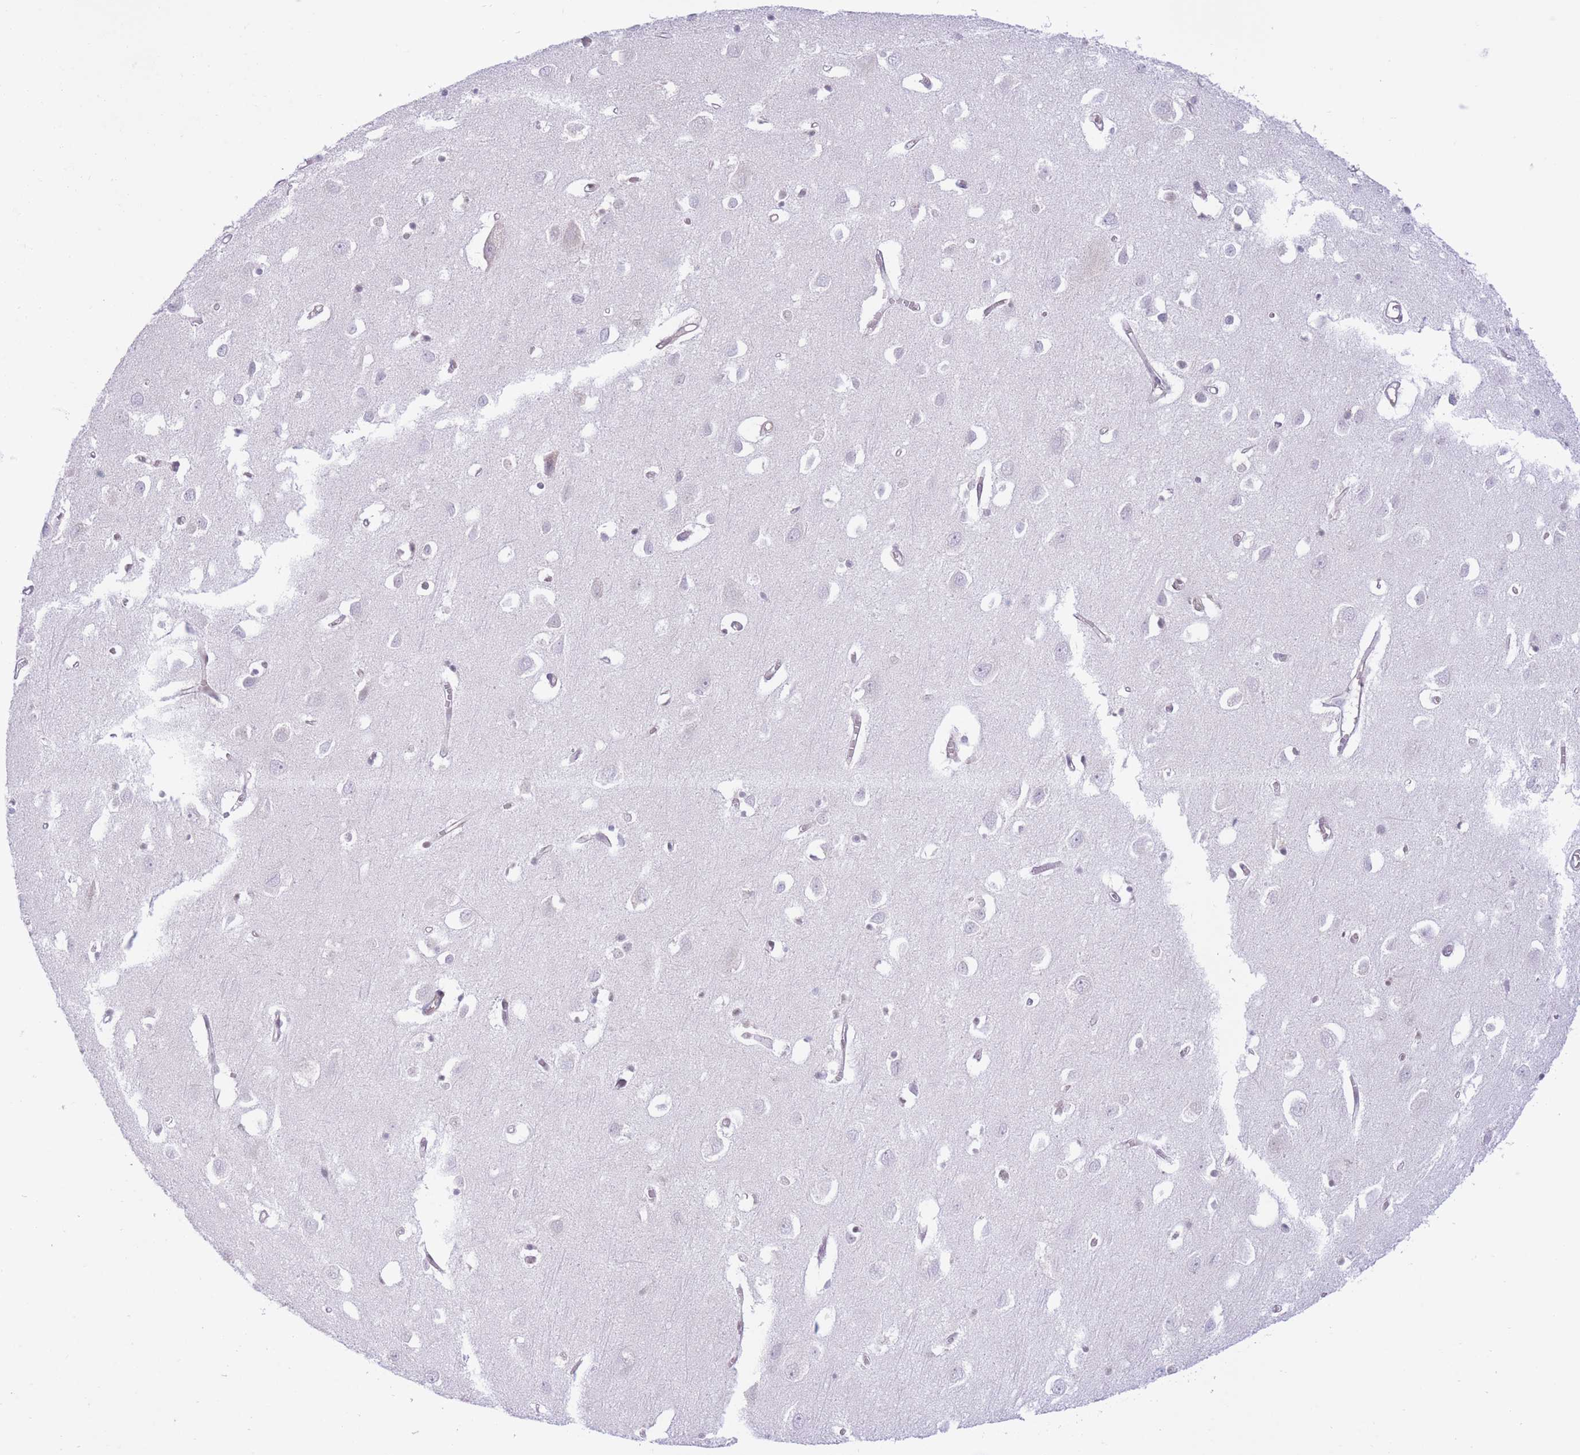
{"staining": {"intensity": "weak", "quantity": ">75%", "location": "cytoplasmic/membranous"}, "tissue": "cerebral cortex", "cell_type": "Endothelial cells", "image_type": "normal", "snomed": [{"axis": "morphology", "description": "Normal tissue, NOS"}, {"axis": "topography", "description": "Cerebral cortex"}], "caption": "Benign cerebral cortex demonstrates weak cytoplasmic/membranous staining in about >75% of endothelial cells.", "gene": "MRPS31", "patient": {"sex": "female", "age": 64}}